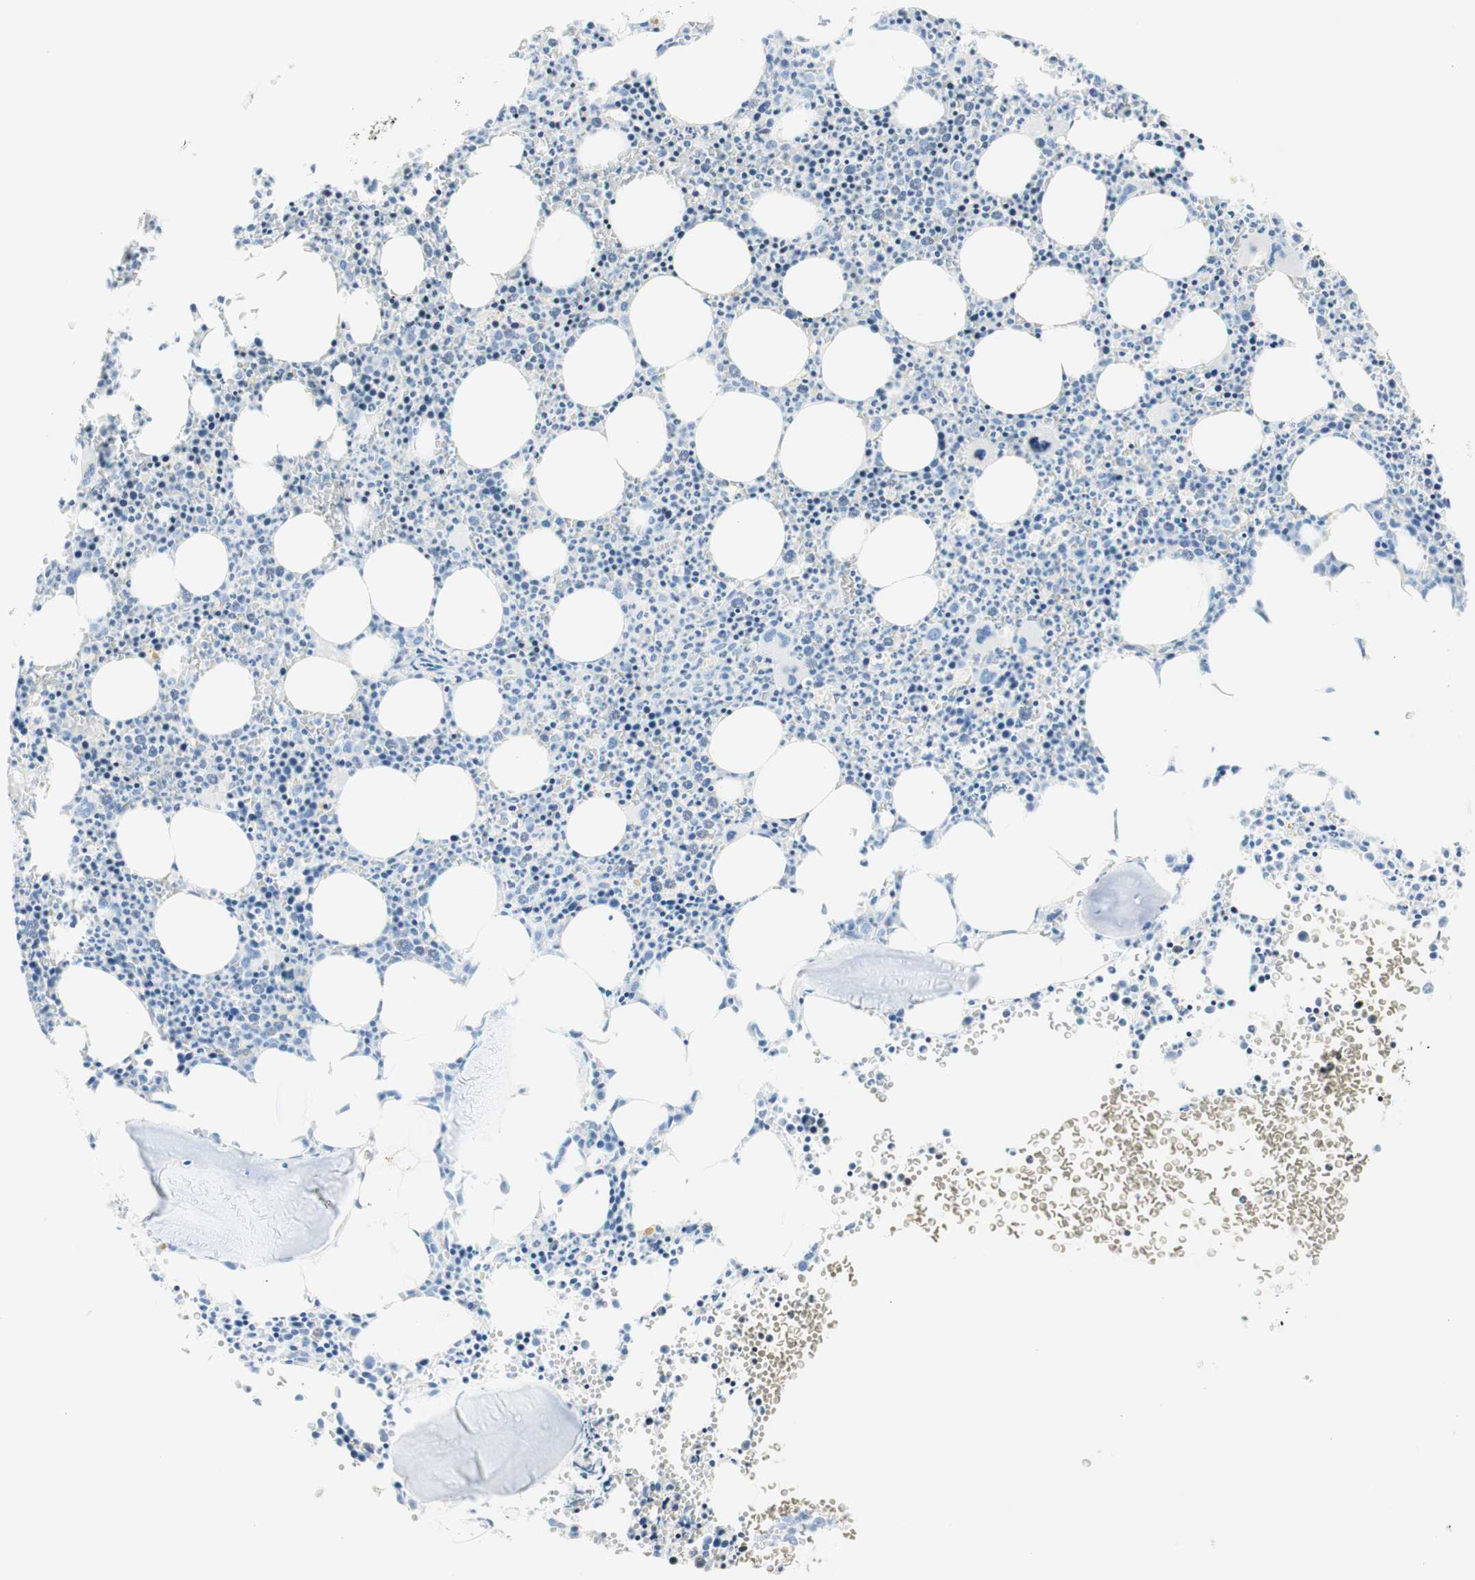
{"staining": {"intensity": "negative", "quantity": "none", "location": "none"}, "tissue": "bone marrow", "cell_type": "Hematopoietic cells", "image_type": "normal", "snomed": [{"axis": "morphology", "description": "Normal tissue, NOS"}, {"axis": "morphology", "description": "Inflammation, NOS"}, {"axis": "topography", "description": "Bone marrow"}], "caption": "Photomicrograph shows no significant protein positivity in hematopoietic cells of unremarkable bone marrow. (DAB (3,3'-diaminobenzidine) immunohistochemistry visualized using brightfield microscopy, high magnification).", "gene": "TPO", "patient": {"sex": "female", "age": 61}}